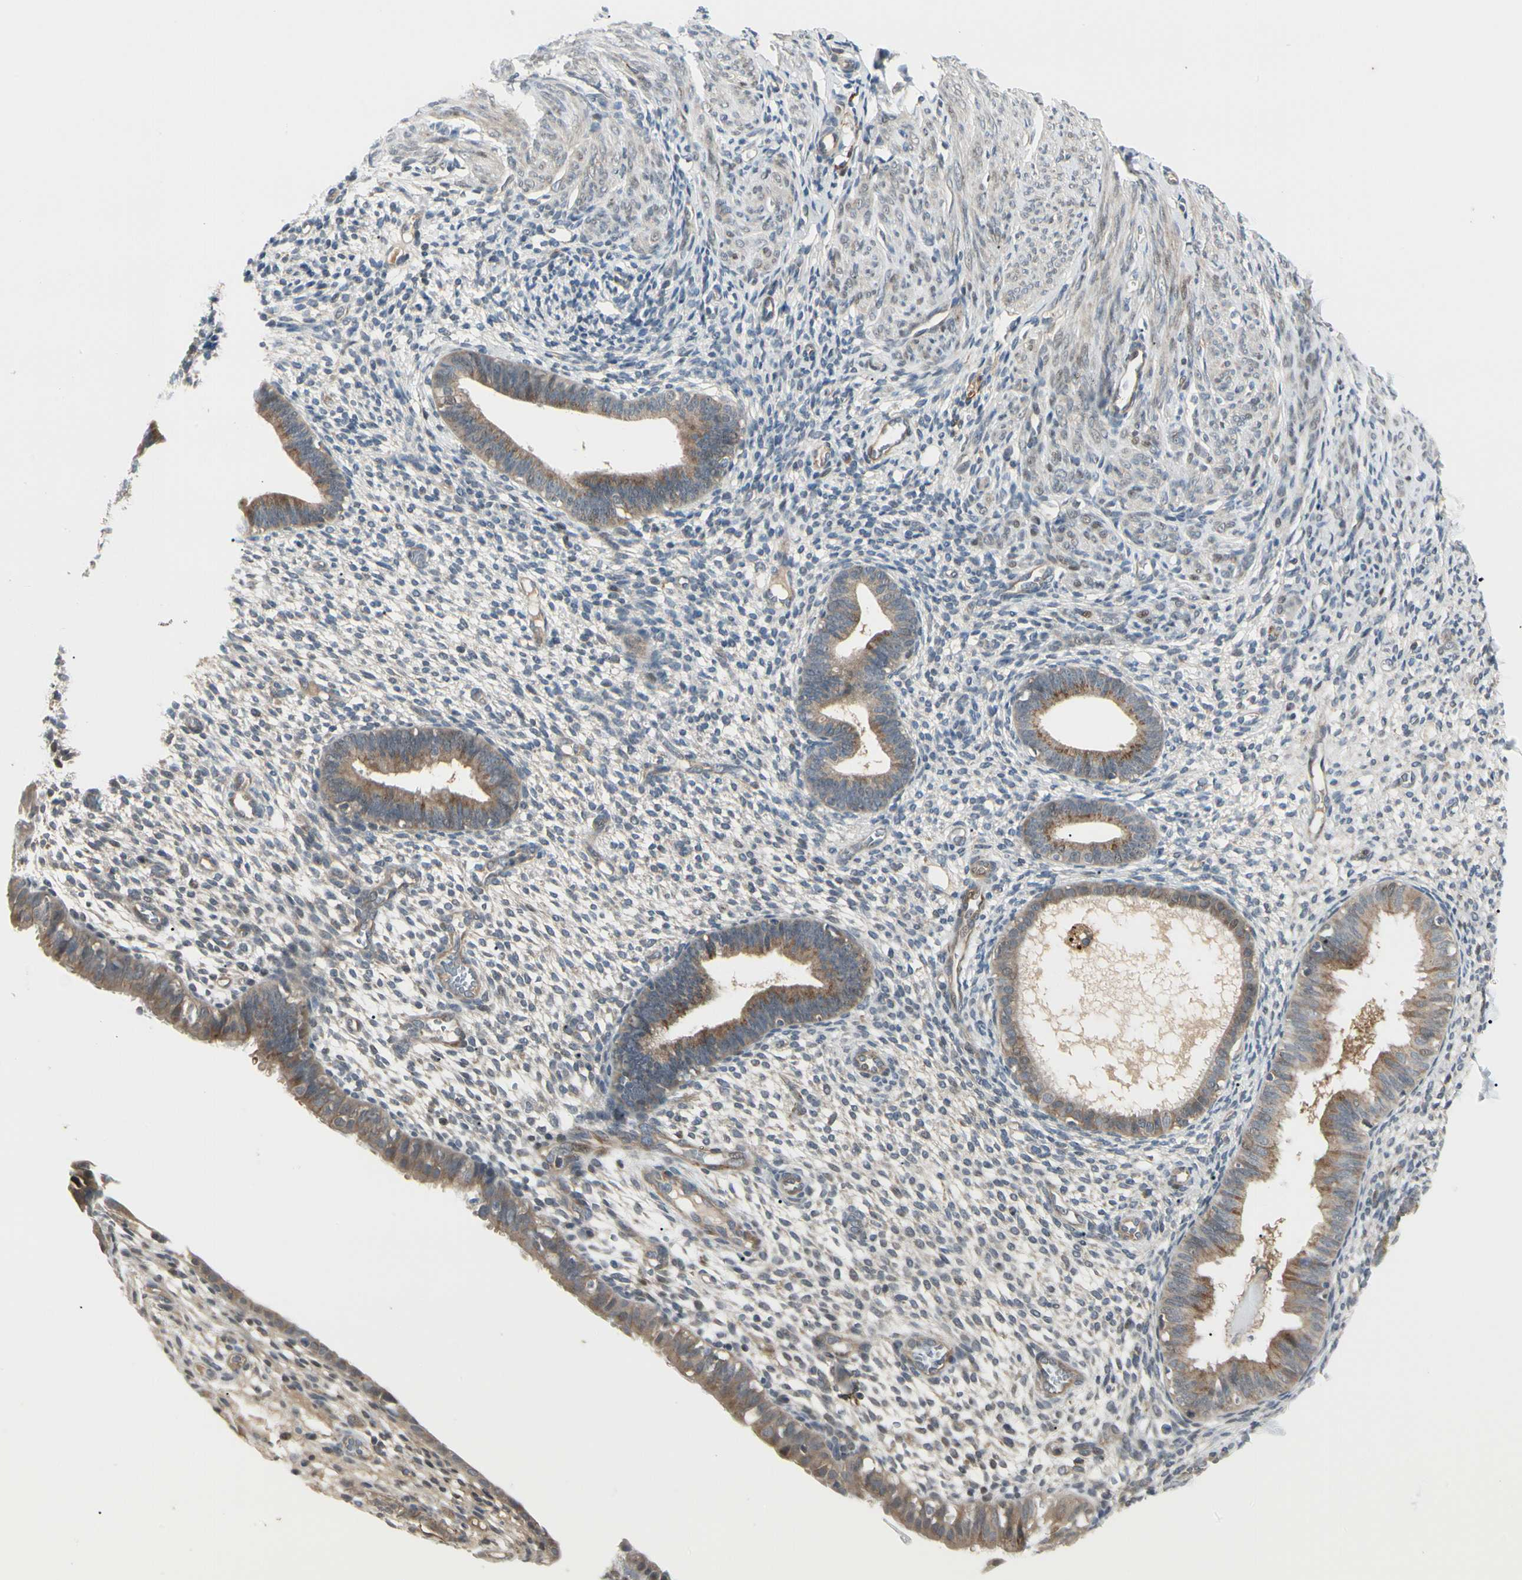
{"staining": {"intensity": "weak", "quantity": "25%-75%", "location": "cytoplasmic/membranous"}, "tissue": "endometrium", "cell_type": "Cells in endometrial stroma", "image_type": "normal", "snomed": [{"axis": "morphology", "description": "Normal tissue, NOS"}, {"axis": "topography", "description": "Endometrium"}], "caption": "Endometrium stained for a protein (brown) exhibits weak cytoplasmic/membranous positive staining in about 25%-75% of cells in endometrial stroma.", "gene": "F2R", "patient": {"sex": "female", "age": 61}}